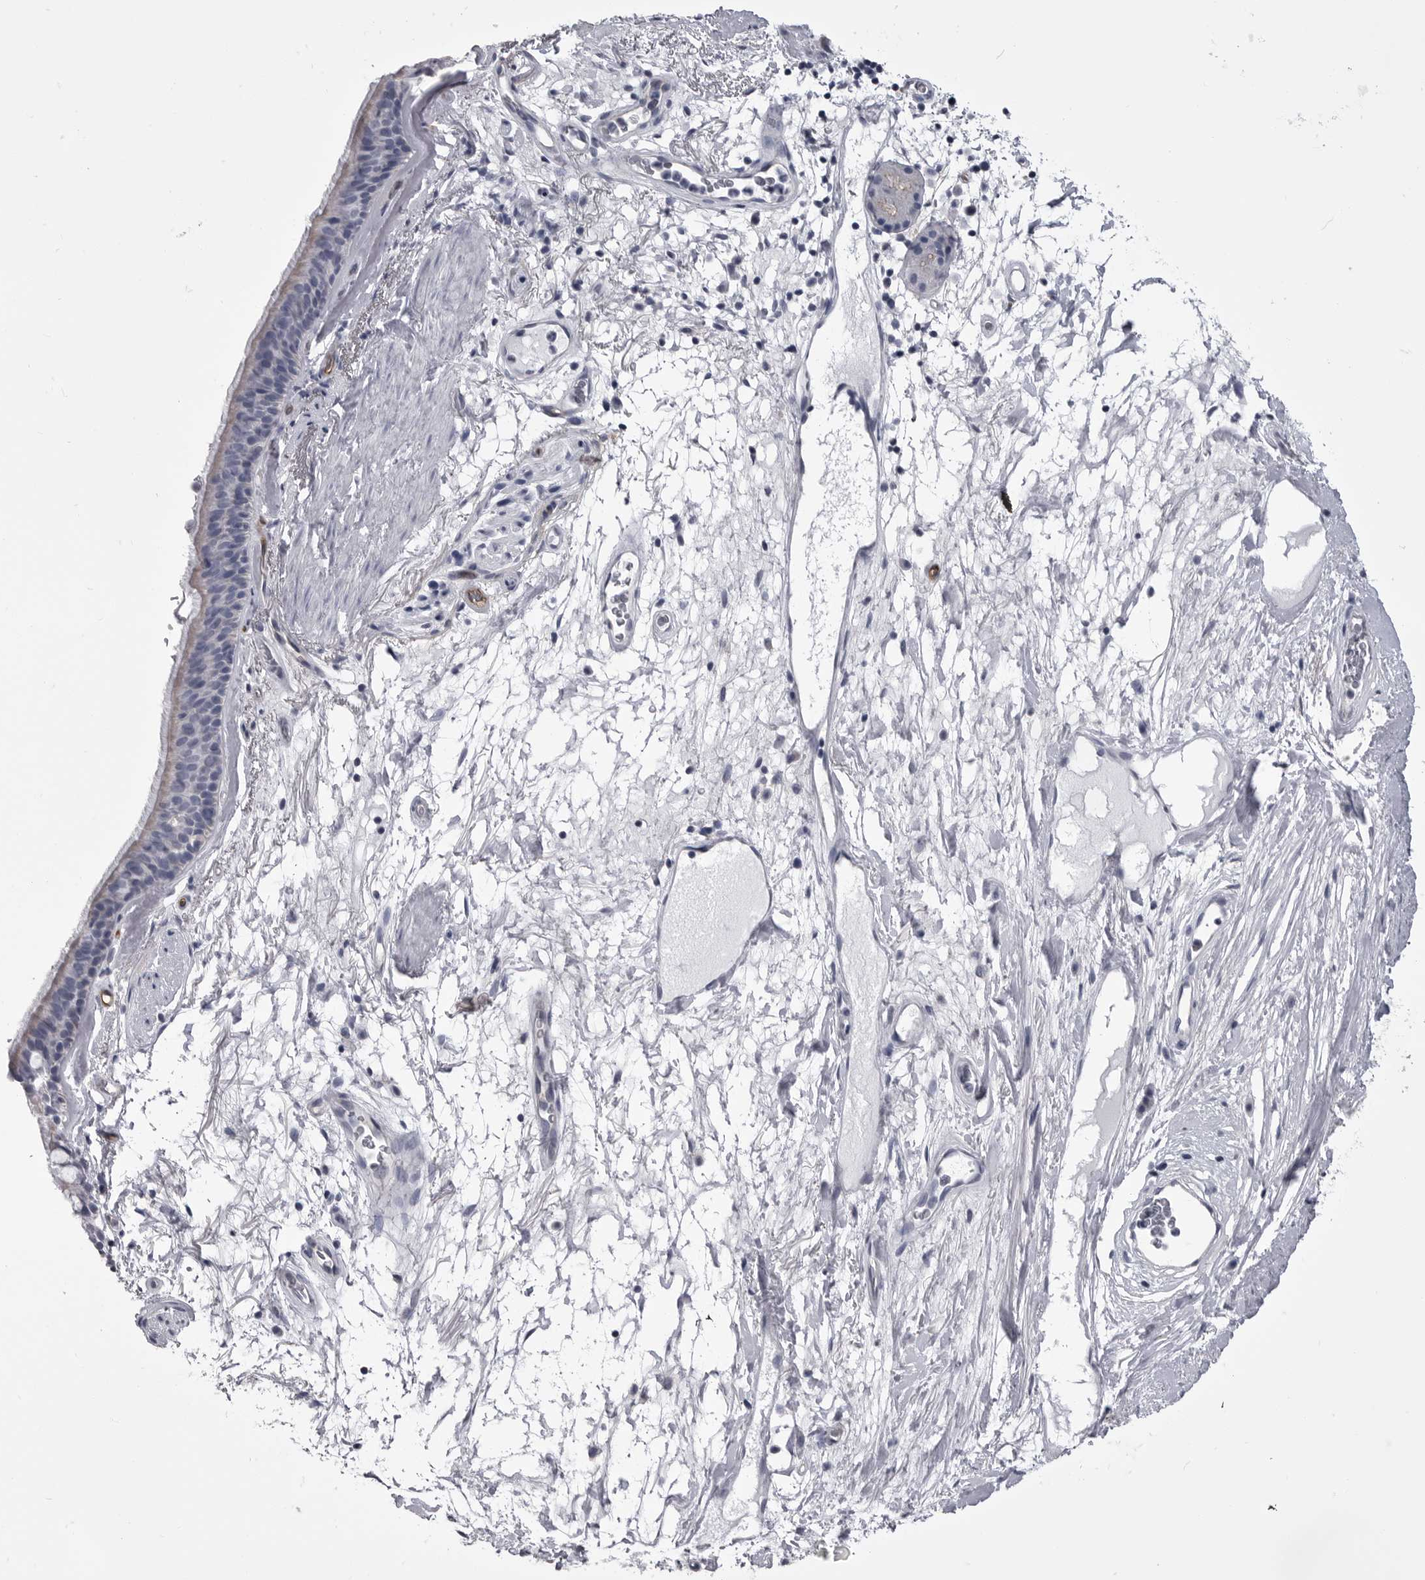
{"staining": {"intensity": "negative", "quantity": "none", "location": "none"}, "tissue": "bronchus", "cell_type": "Respiratory epithelial cells", "image_type": "normal", "snomed": [{"axis": "morphology", "description": "Normal tissue, NOS"}, {"axis": "topography", "description": "Cartilage tissue"}], "caption": "A photomicrograph of human bronchus is negative for staining in respiratory epithelial cells.", "gene": "OPLAH", "patient": {"sex": "female", "age": 63}}